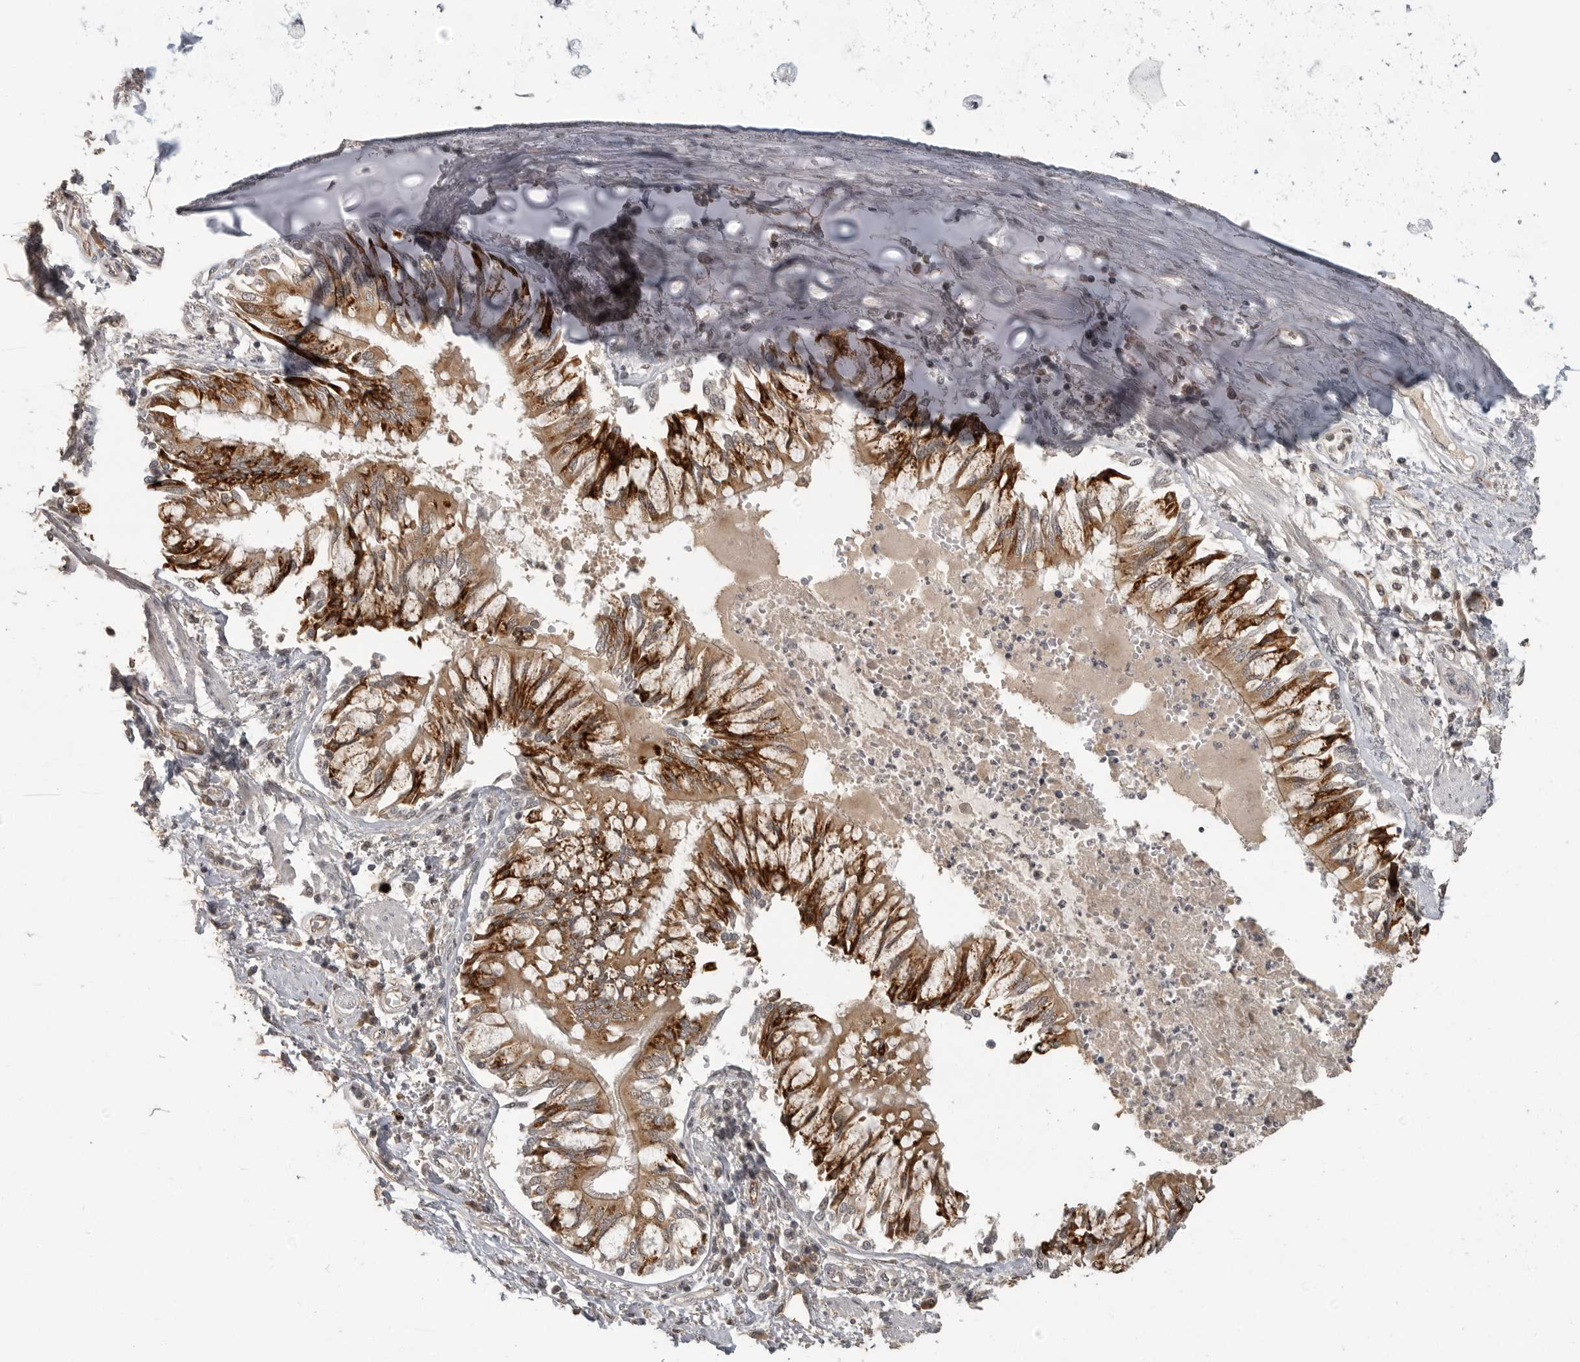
{"staining": {"intensity": "strong", "quantity": "25%-75%", "location": "cytoplasmic/membranous"}, "tissue": "bronchus", "cell_type": "Respiratory epithelial cells", "image_type": "normal", "snomed": [{"axis": "morphology", "description": "Normal tissue, NOS"}, {"axis": "topography", "description": "Cartilage tissue"}, {"axis": "topography", "description": "Bronchus"}, {"axis": "topography", "description": "Lung"}], "caption": "Strong cytoplasmic/membranous expression is identified in about 25%-75% of respiratory epithelial cells in normal bronchus.", "gene": "SMG8", "patient": {"sex": "female", "age": 49}}